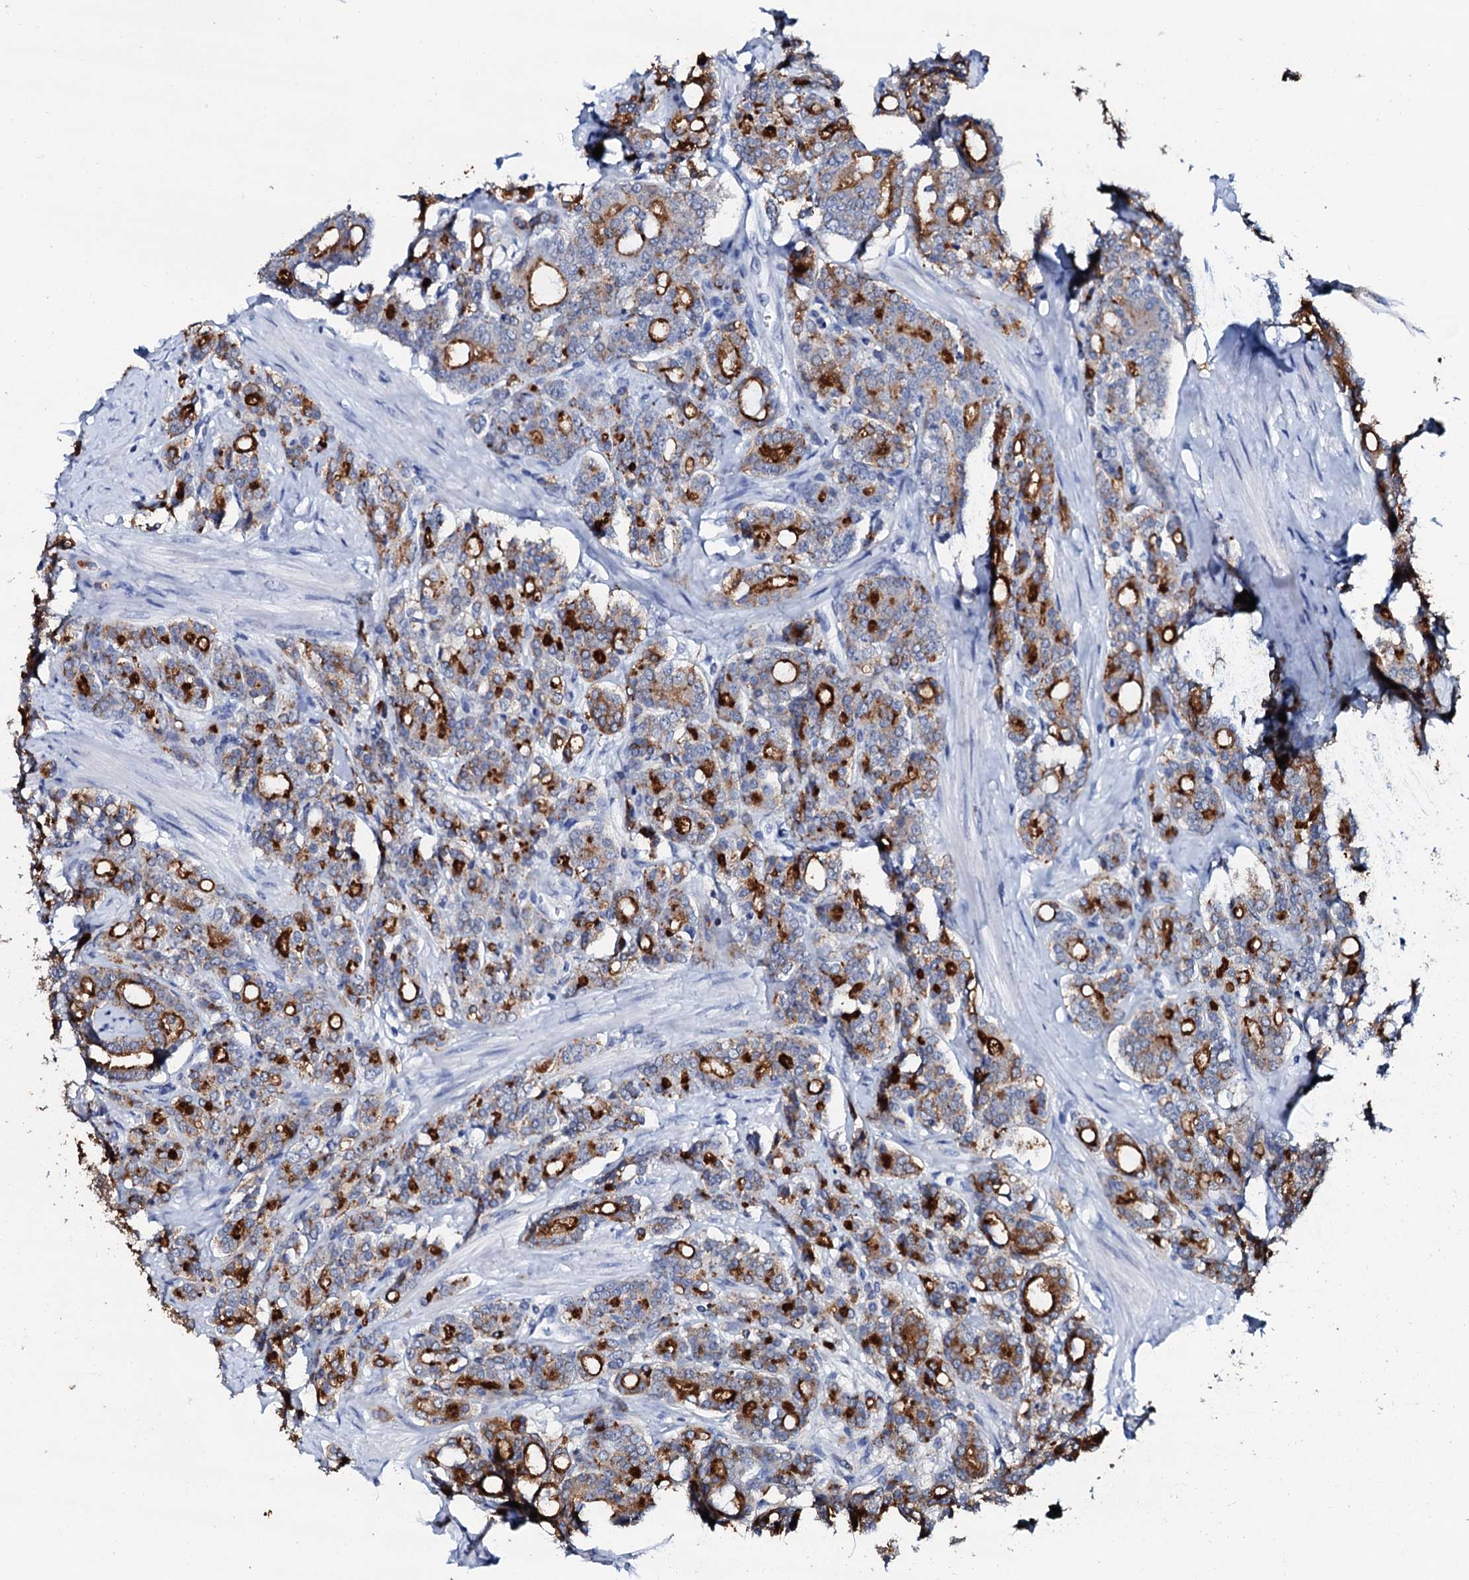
{"staining": {"intensity": "strong", "quantity": ">75%", "location": "cytoplasmic/membranous"}, "tissue": "prostate cancer", "cell_type": "Tumor cells", "image_type": "cancer", "snomed": [{"axis": "morphology", "description": "Adenocarcinoma, High grade"}, {"axis": "topography", "description": "Prostate"}], "caption": "Immunohistochemical staining of human prostate cancer reveals high levels of strong cytoplasmic/membranous protein staining in about >75% of tumor cells.", "gene": "SPATA19", "patient": {"sex": "male", "age": 62}}